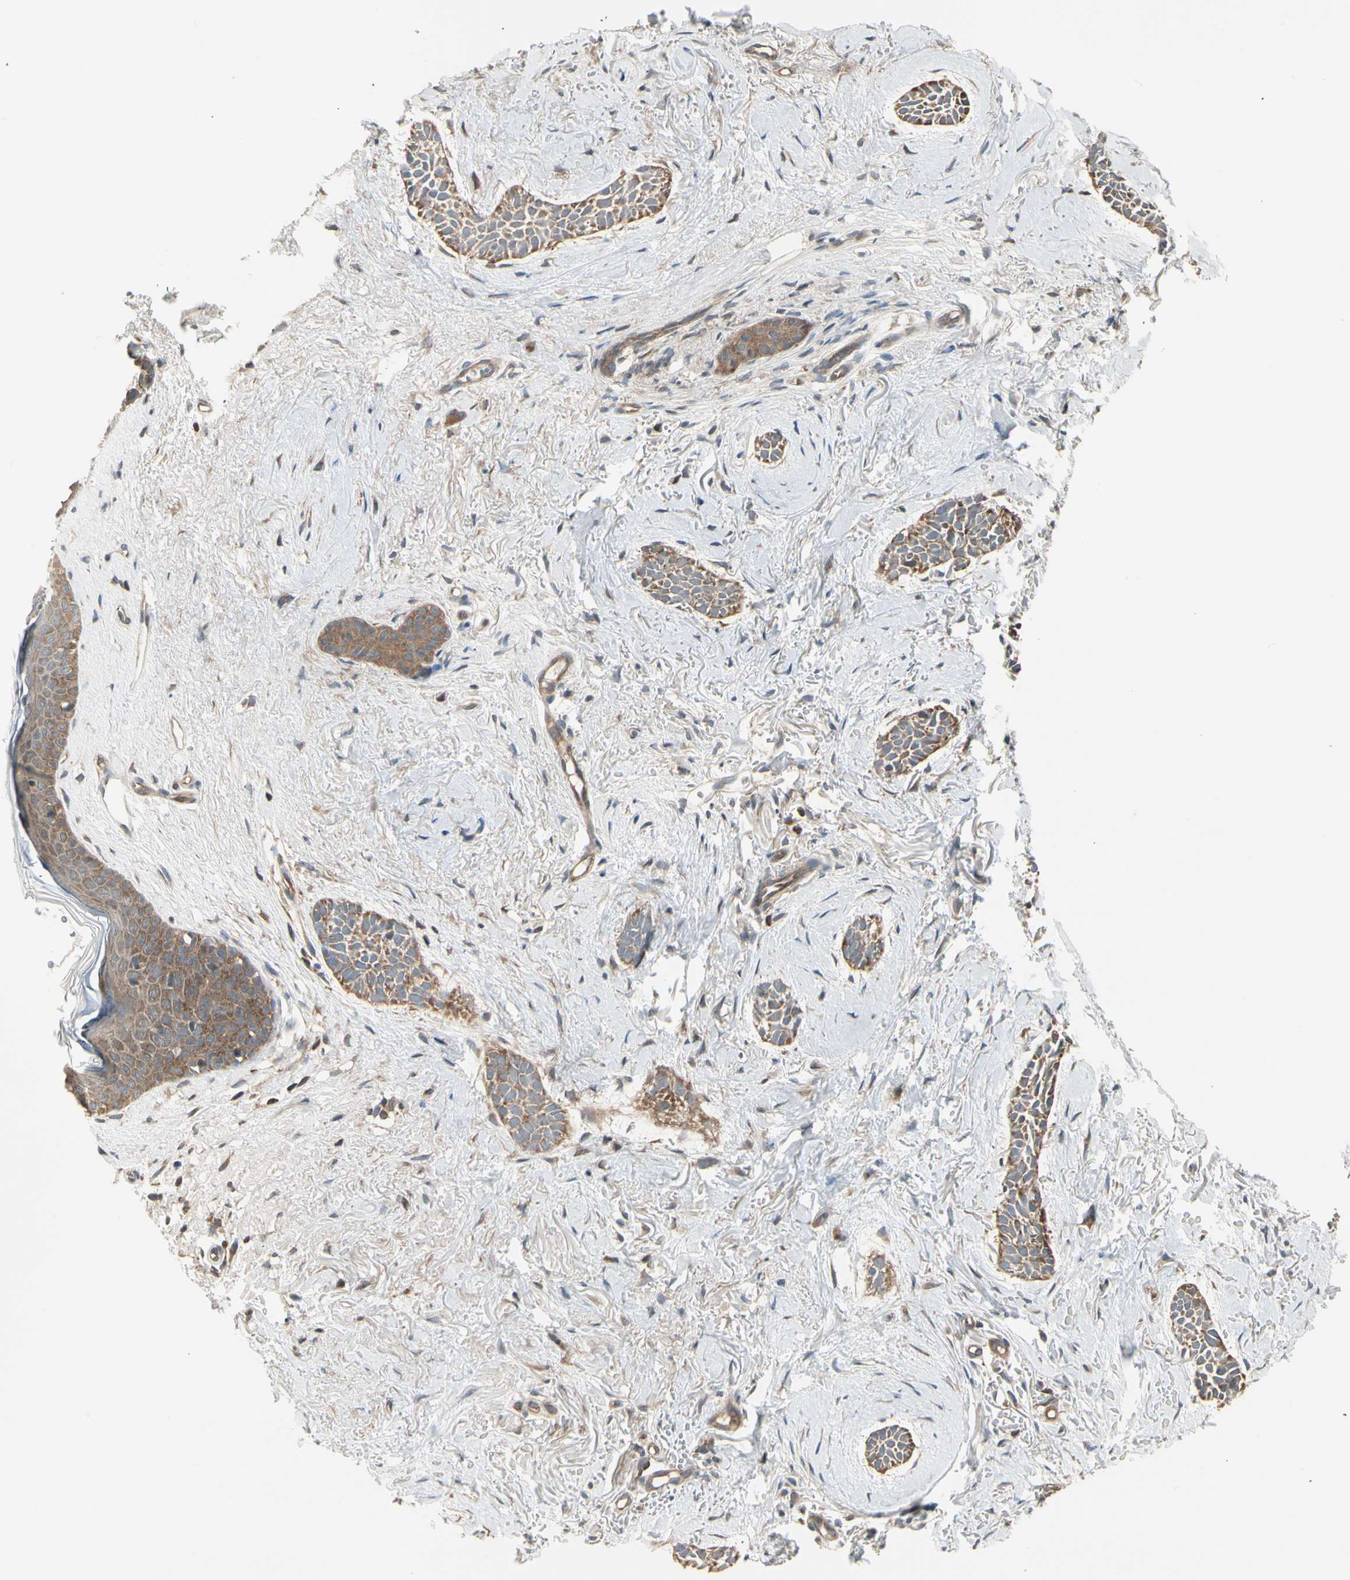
{"staining": {"intensity": "strong", "quantity": ">75%", "location": "cytoplasmic/membranous"}, "tissue": "skin cancer", "cell_type": "Tumor cells", "image_type": "cancer", "snomed": [{"axis": "morphology", "description": "Normal tissue, NOS"}, {"axis": "morphology", "description": "Basal cell carcinoma"}, {"axis": "topography", "description": "Skin"}], "caption": "Immunohistochemistry staining of skin cancer (basal cell carcinoma), which reveals high levels of strong cytoplasmic/membranous staining in about >75% of tumor cells indicating strong cytoplasmic/membranous protein positivity. The staining was performed using DAB (brown) for protein detection and nuclei were counterstained in hematoxylin (blue).", "gene": "OXSR1", "patient": {"sex": "female", "age": 84}}